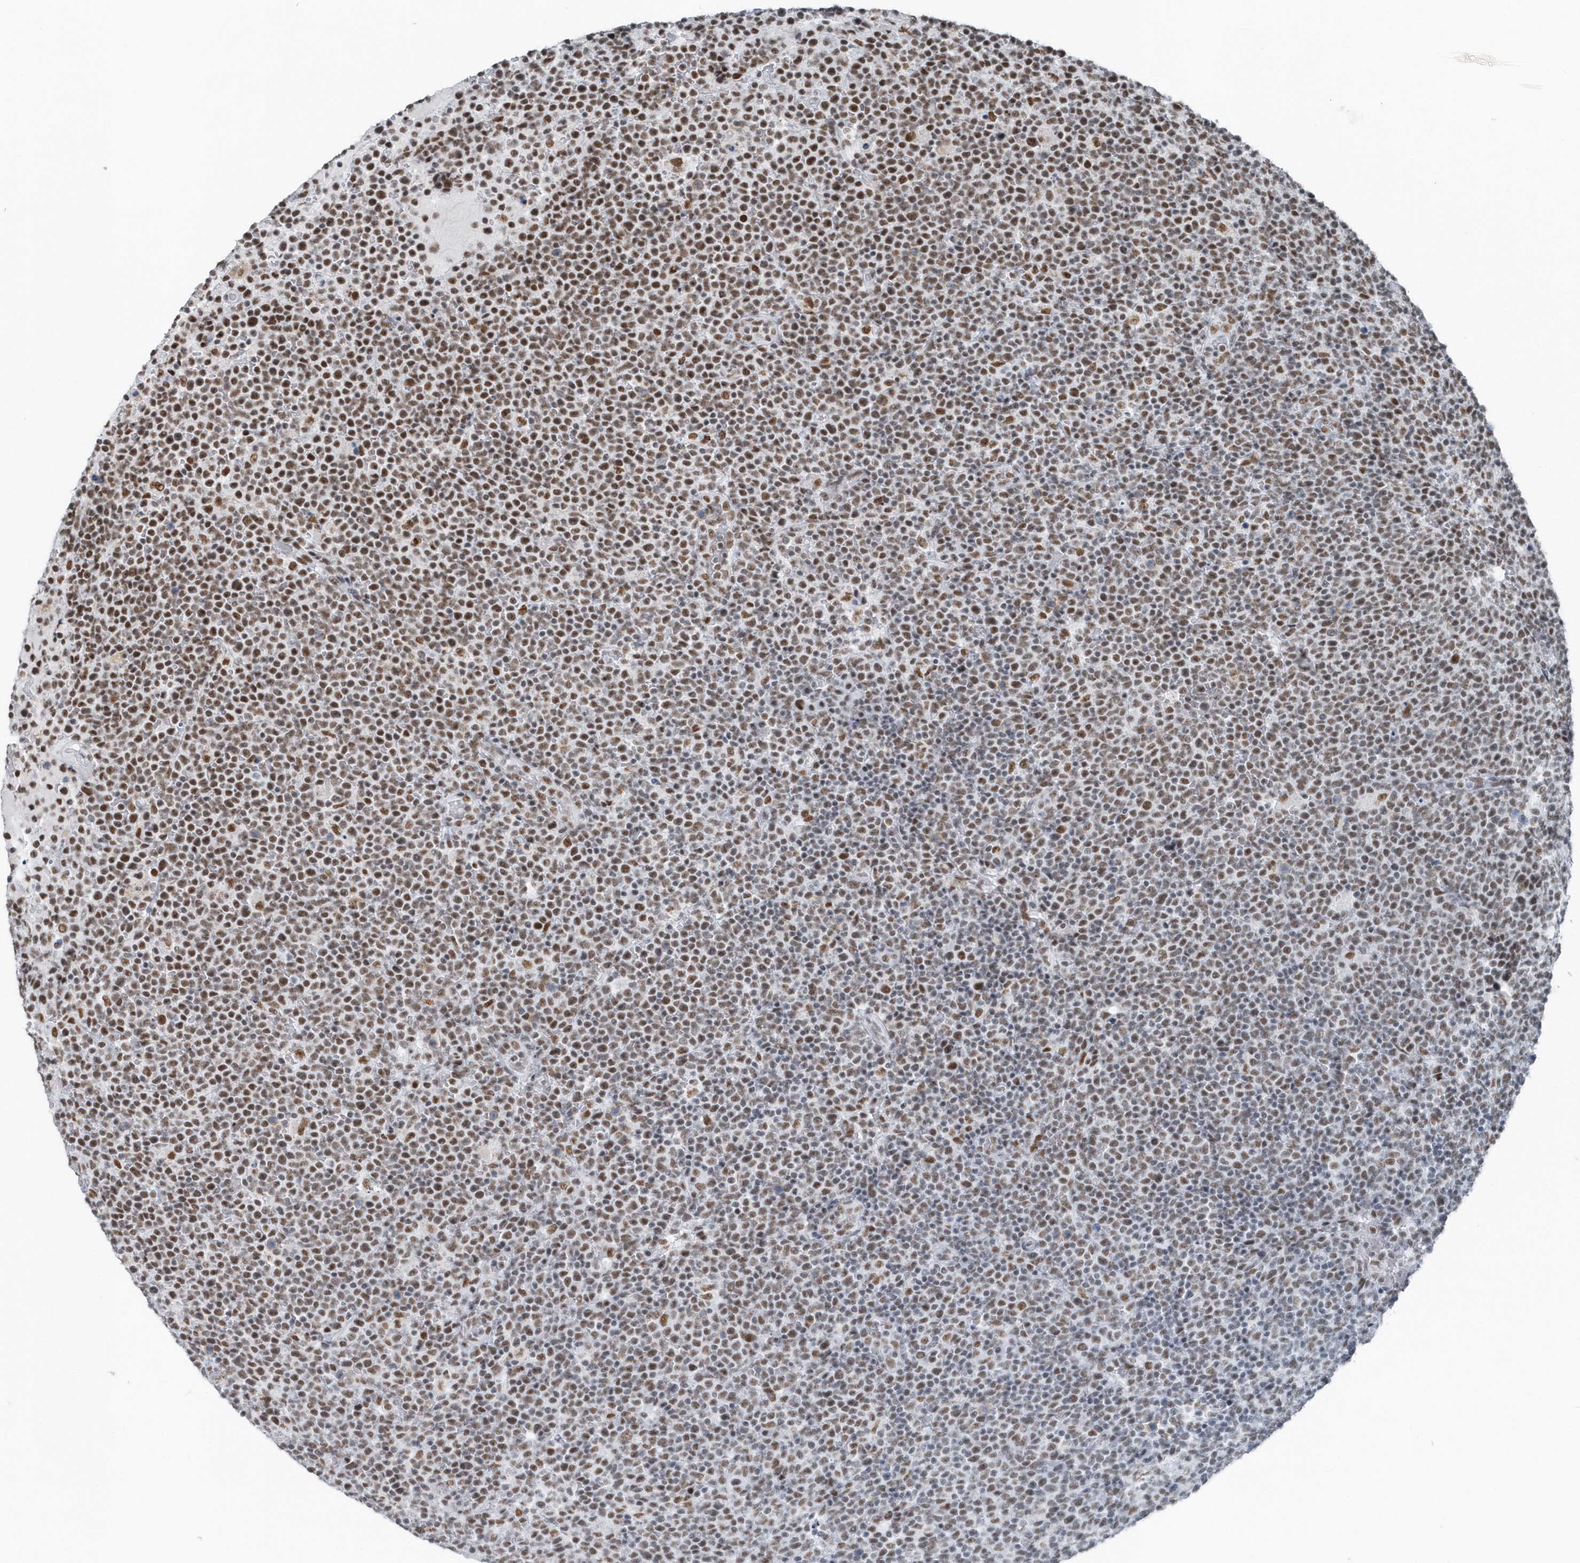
{"staining": {"intensity": "moderate", "quantity": ">75%", "location": "nuclear"}, "tissue": "lymphoma", "cell_type": "Tumor cells", "image_type": "cancer", "snomed": [{"axis": "morphology", "description": "Malignant lymphoma, non-Hodgkin's type, High grade"}, {"axis": "topography", "description": "Lymph node"}], "caption": "Immunohistochemical staining of high-grade malignant lymphoma, non-Hodgkin's type displays medium levels of moderate nuclear protein positivity in about >75% of tumor cells.", "gene": "FIP1L1", "patient": {"sex": "male", "age": 61}}